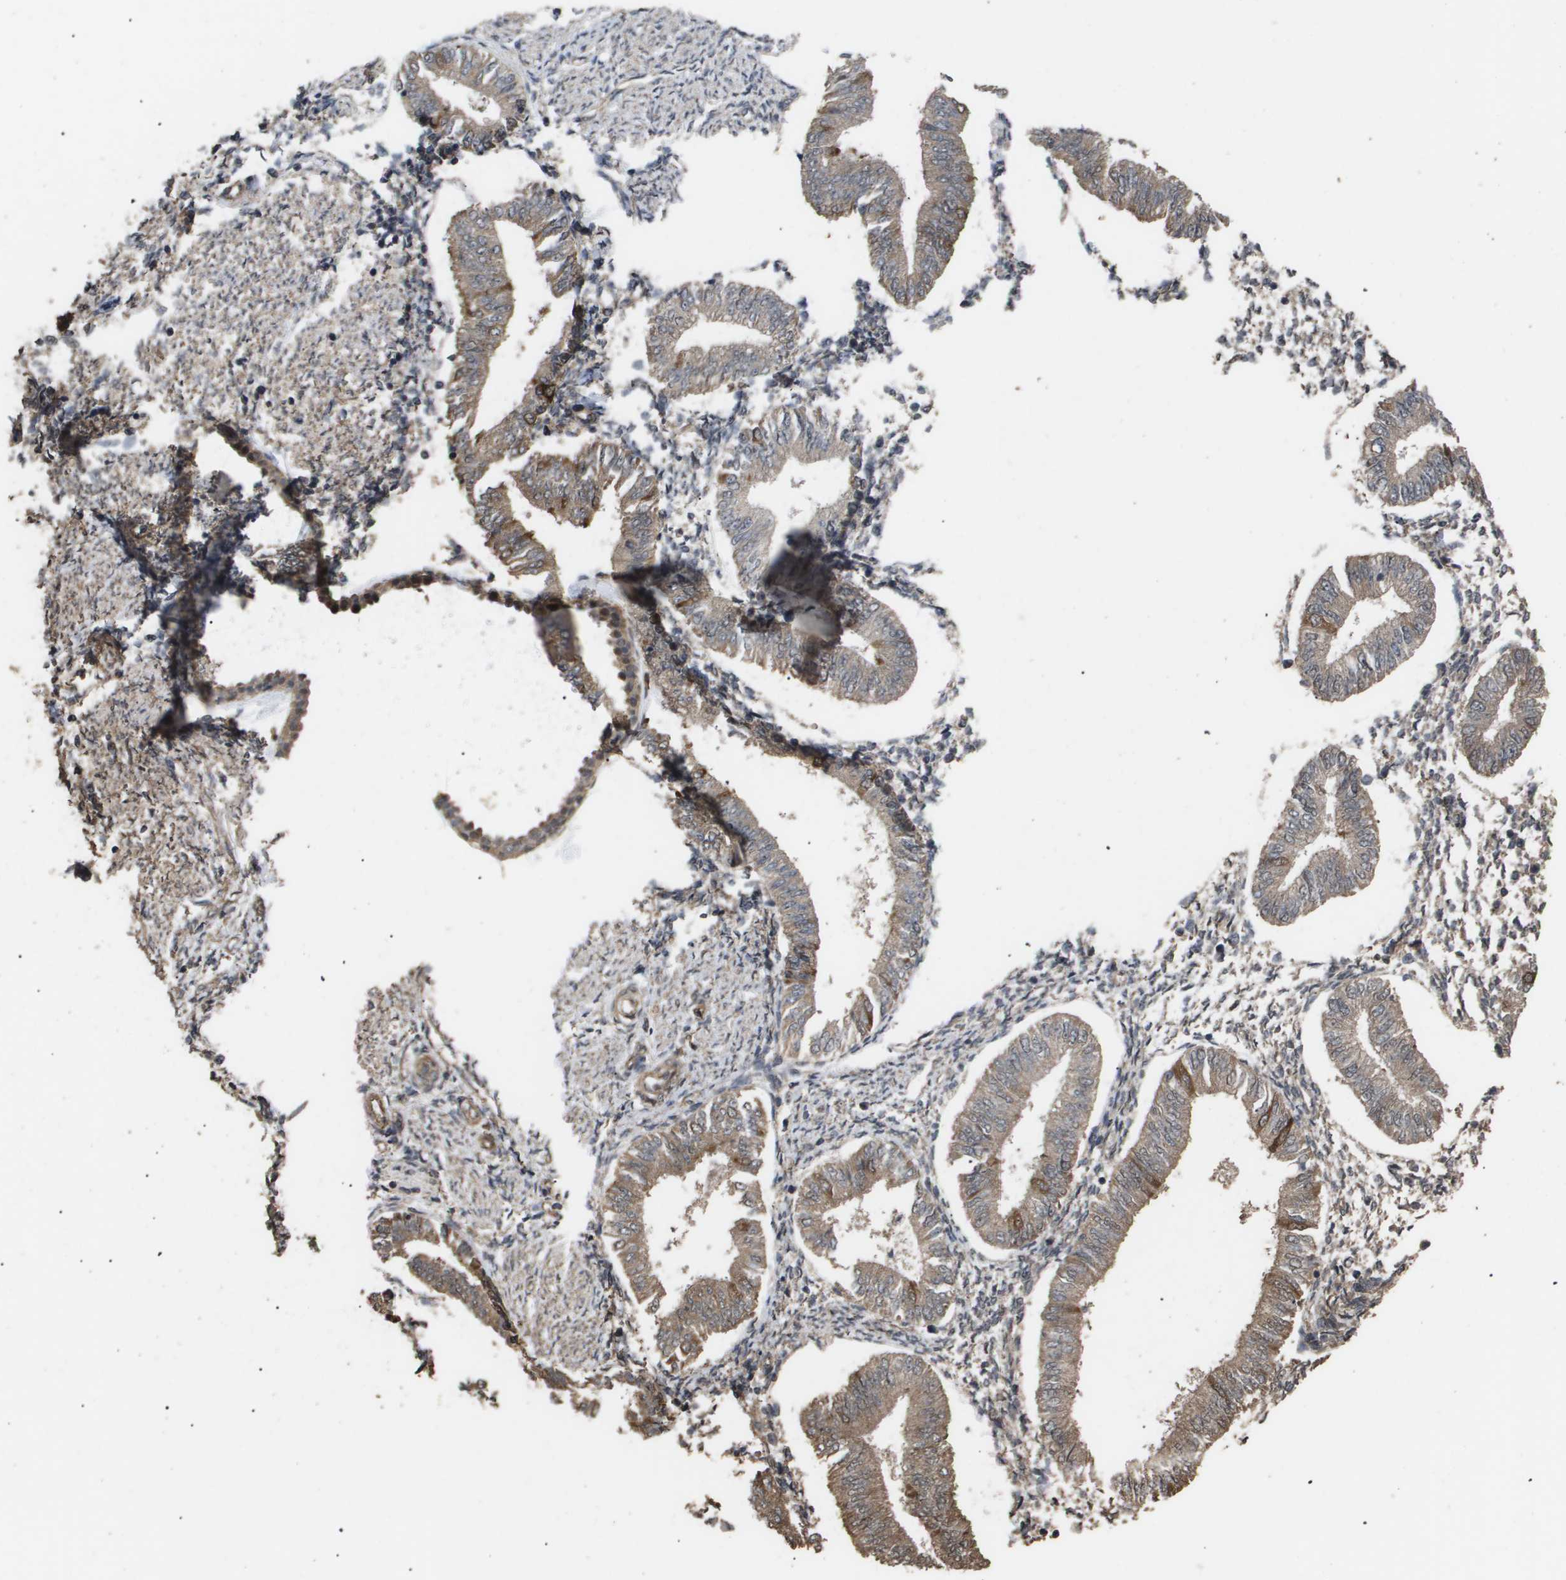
{"staining": {"intensity": "moderate", "quantity": "25%-75%", "location": "cytoplasmic/membranous"}, "tissue": "endometrium", "cell_type": "Cells in endometrial stroma", "image_type": "normal", "snomed": [{"axis": "morphology", "description": "Normal tissue, NOS"}, {"axis": "topography", "description": "Endometrium"}], "caption": "A histopathology image of human endometrium stained for a protein reveals moderate cytoplasmic/membranous brown staining in cells in endometrial stroma. The staining was performed using DAB (3,3'-diaminobenzidine) to visualize the protein expression in brown, while the nuclei were stained in blue with hematoxylin (Magnification: 20x).", "gene": "CUL5", "patient": {"sex": "female", "age": 50}}